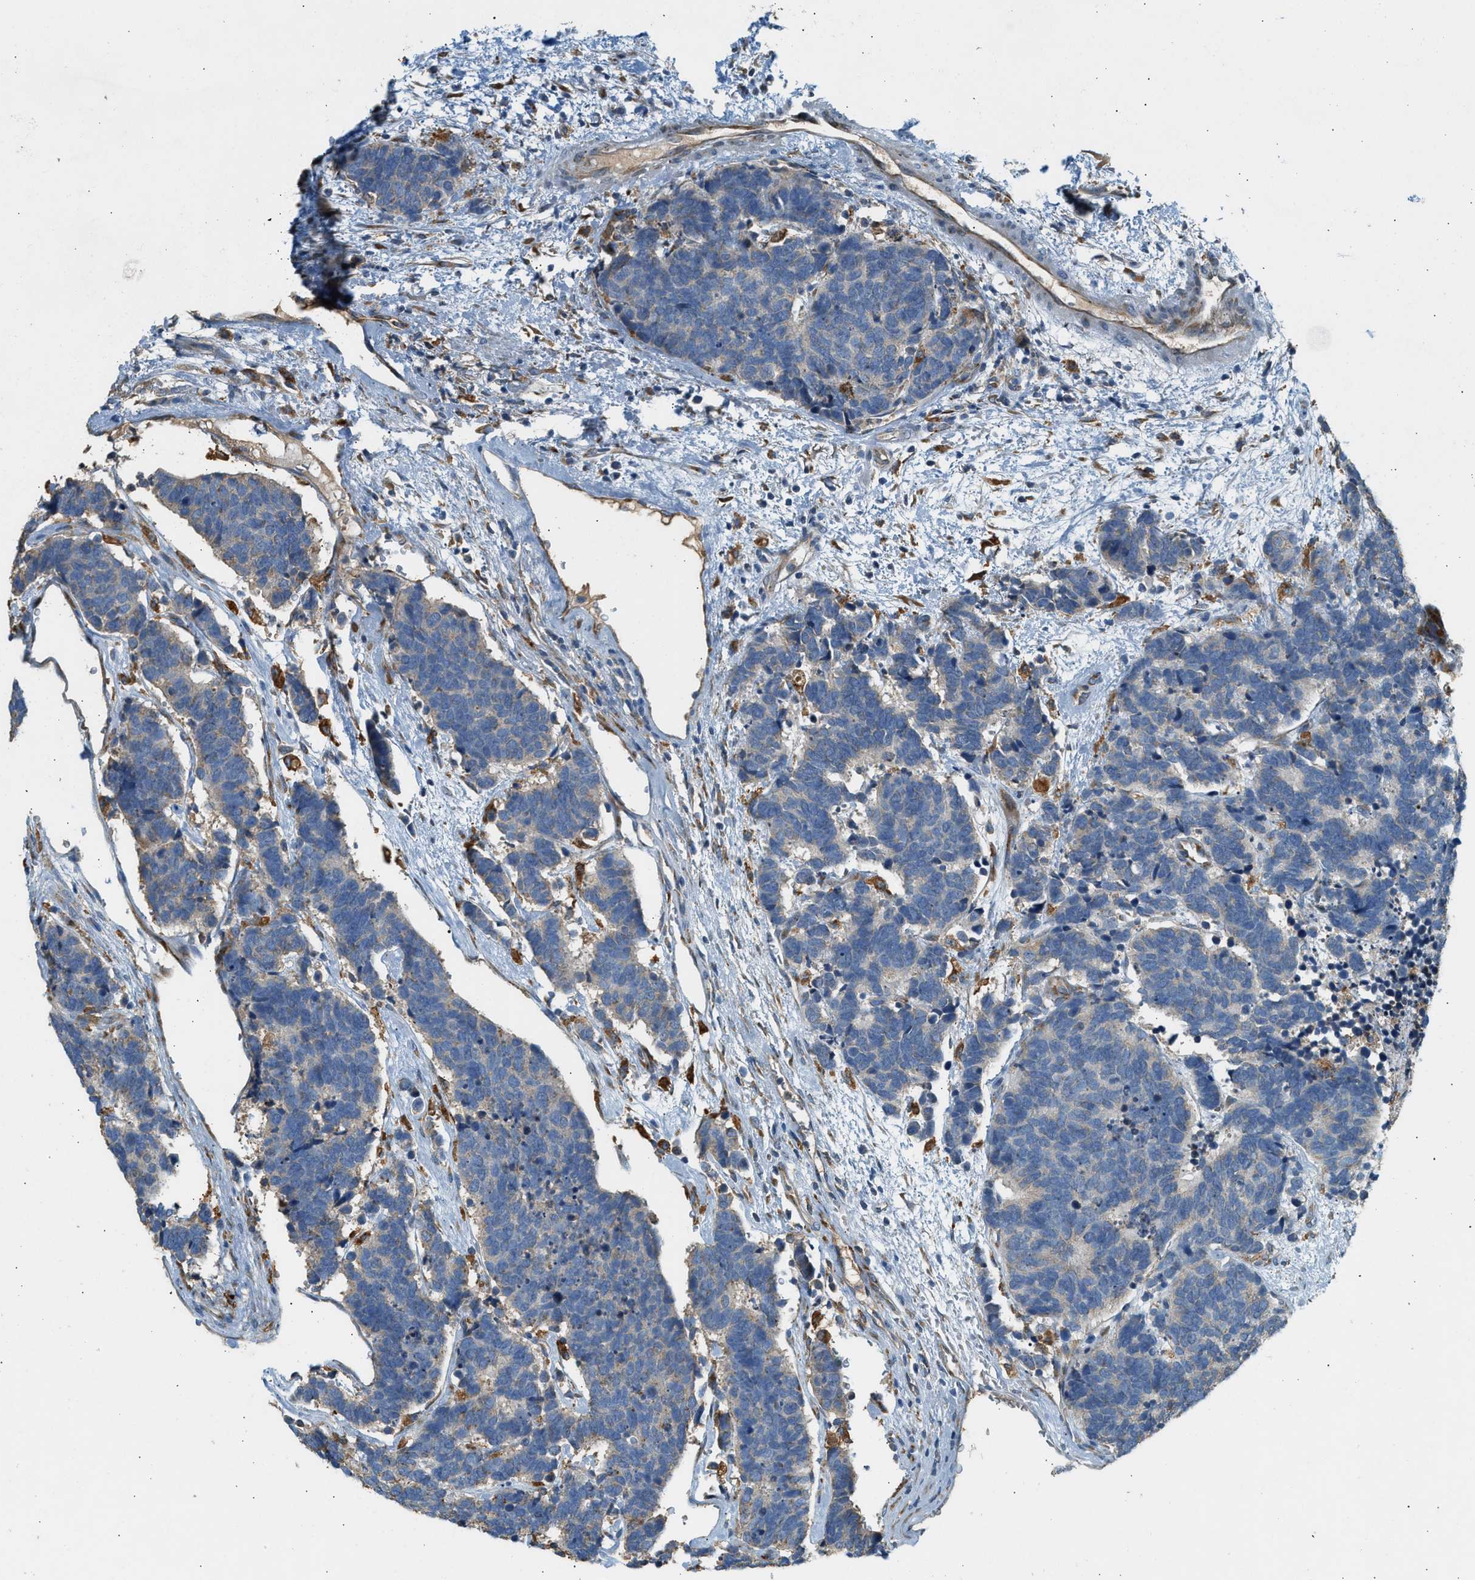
{"staining": {"intensity": "negative", "quantity": "none", "location": "none"}, "tissue": "carcinoid", "cell_type": "Tumor cells", "image_type": "cancer", "snomed": [{"axis": "morphology", "description": "Carcinoma, NOS"}, {"axis": "morphology", "description": "Carcinoid, malignant, NOS"}, {"axis": "topography", "description": "Urinary bladder"}], "caption": "The immunohistochemistry photomicrograph has no significant staining in tumor cells of carcinoma tissue.", "gene": "CTSB", "patient": {"sex": "male", "age": 57}}